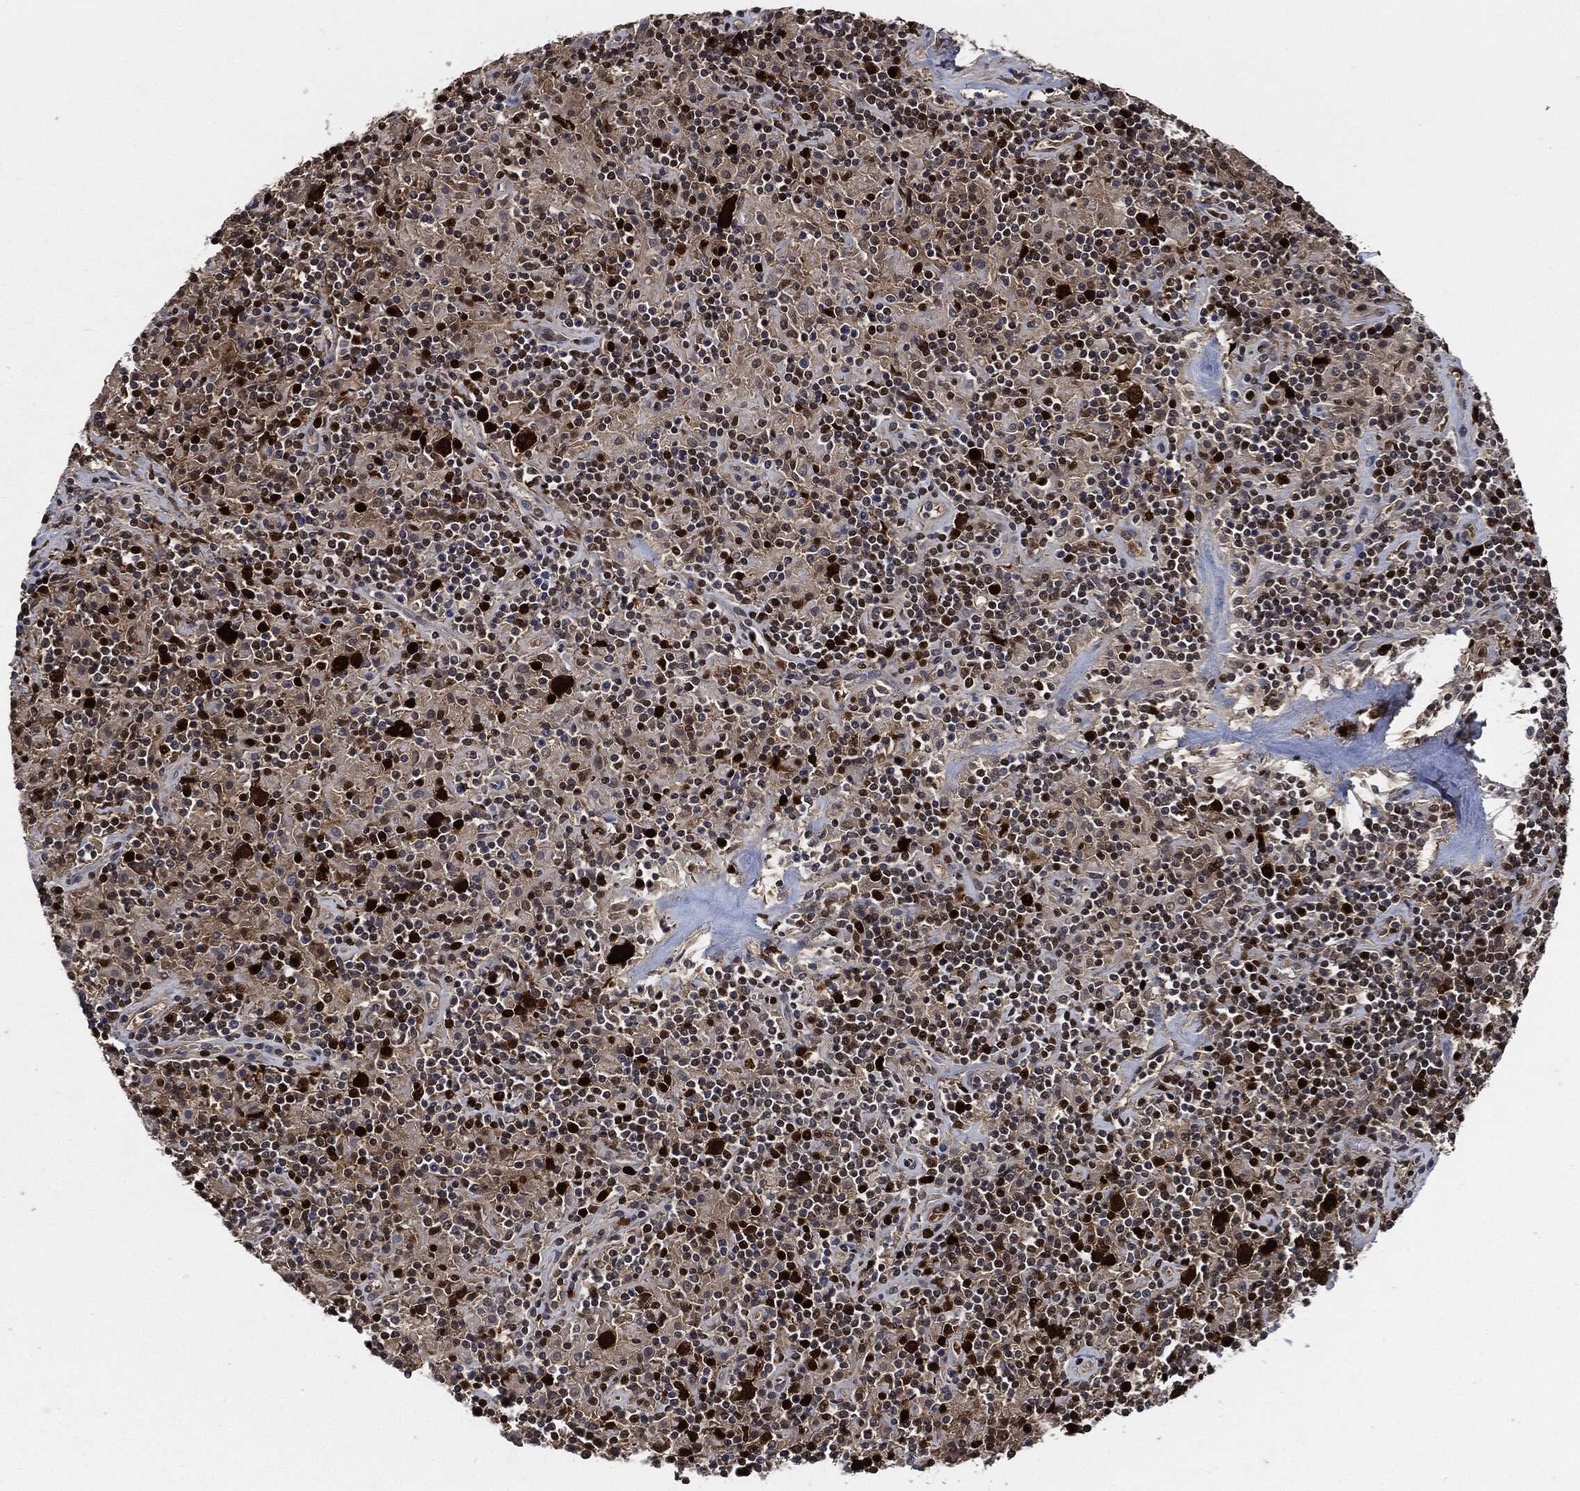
{"staining": {"intensity": "strong", "quantity": "25%-75%", "location": "nuclear"}, "tissue": "lymphoma", "cell_type": "Tumor cells", "image_type": "cancer", "snomed": [{"axis": "morphology", "description": "Hodgkin's disease, NOS"}, {"axis": "topography", "description": "Lymph node"}], "caption": "Protein staining shows strong nuclear positivity in approximately 25%-75% of tumor cells in lymphoma.", "gene": "PCNA", "patient": {"sex": "male", "age": 70}}